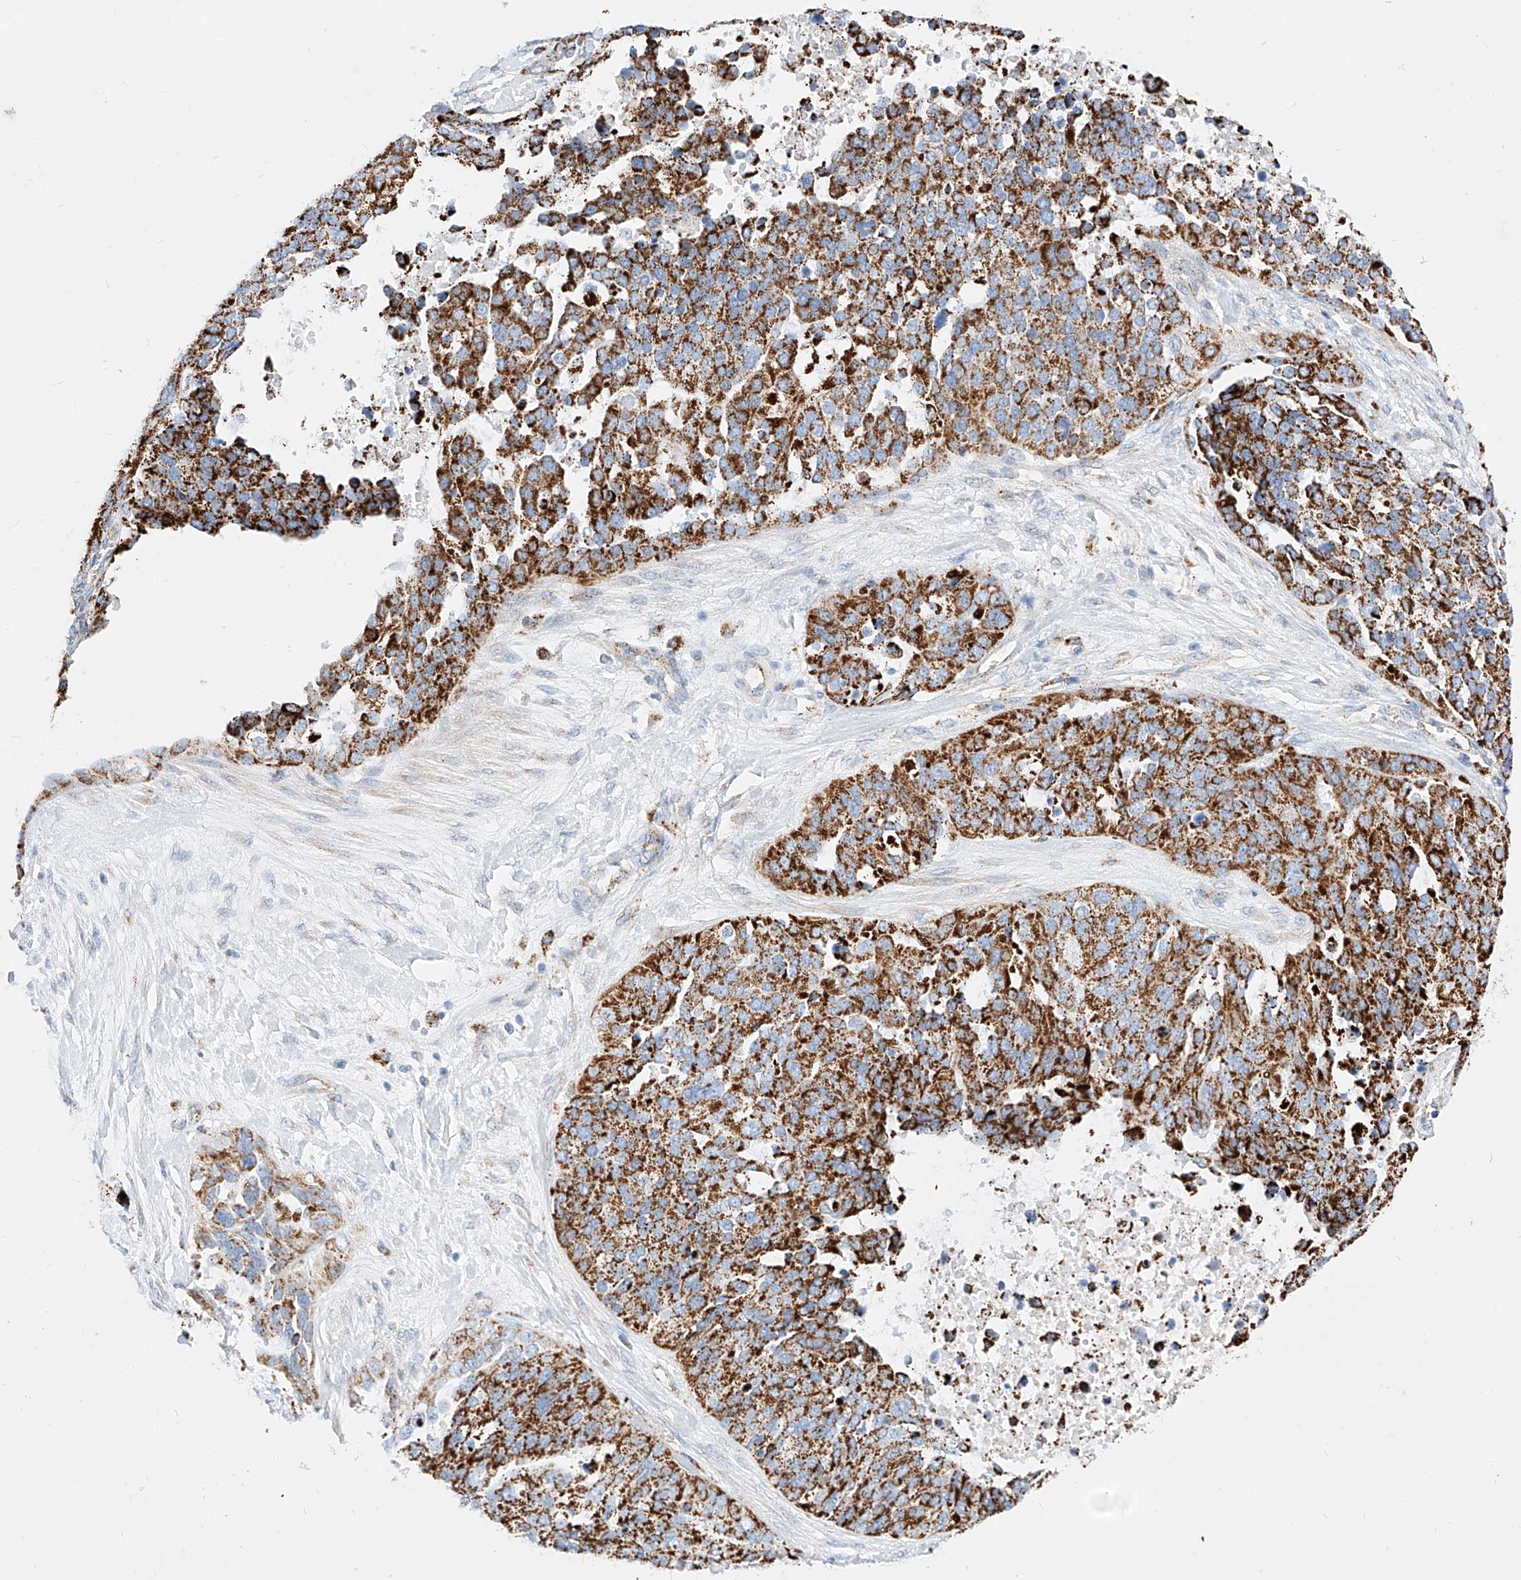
{"staining": {"intensity": "strong", "quantity": ">75%", "location": "cytoplasmic/membranous"}, "tissue": "ovarian cancer", "cell_type": "Tumor cells", "image_type": "cancer", "snomed": [{"axis": "morphology", "description": "Cystadenocarcinoma, serous, NOS"}, {"axis": "topography", "description": "Ovary"}], "caption": "This is an image of immunohistochemistry staining of ovarian cancer (serous cystadenocarcinoma), which shows strong expression in the cytoplasmic/membranous of tumor cells.", "gene": "C6orf62", "patient": {"sex": "female", "age": 44}}